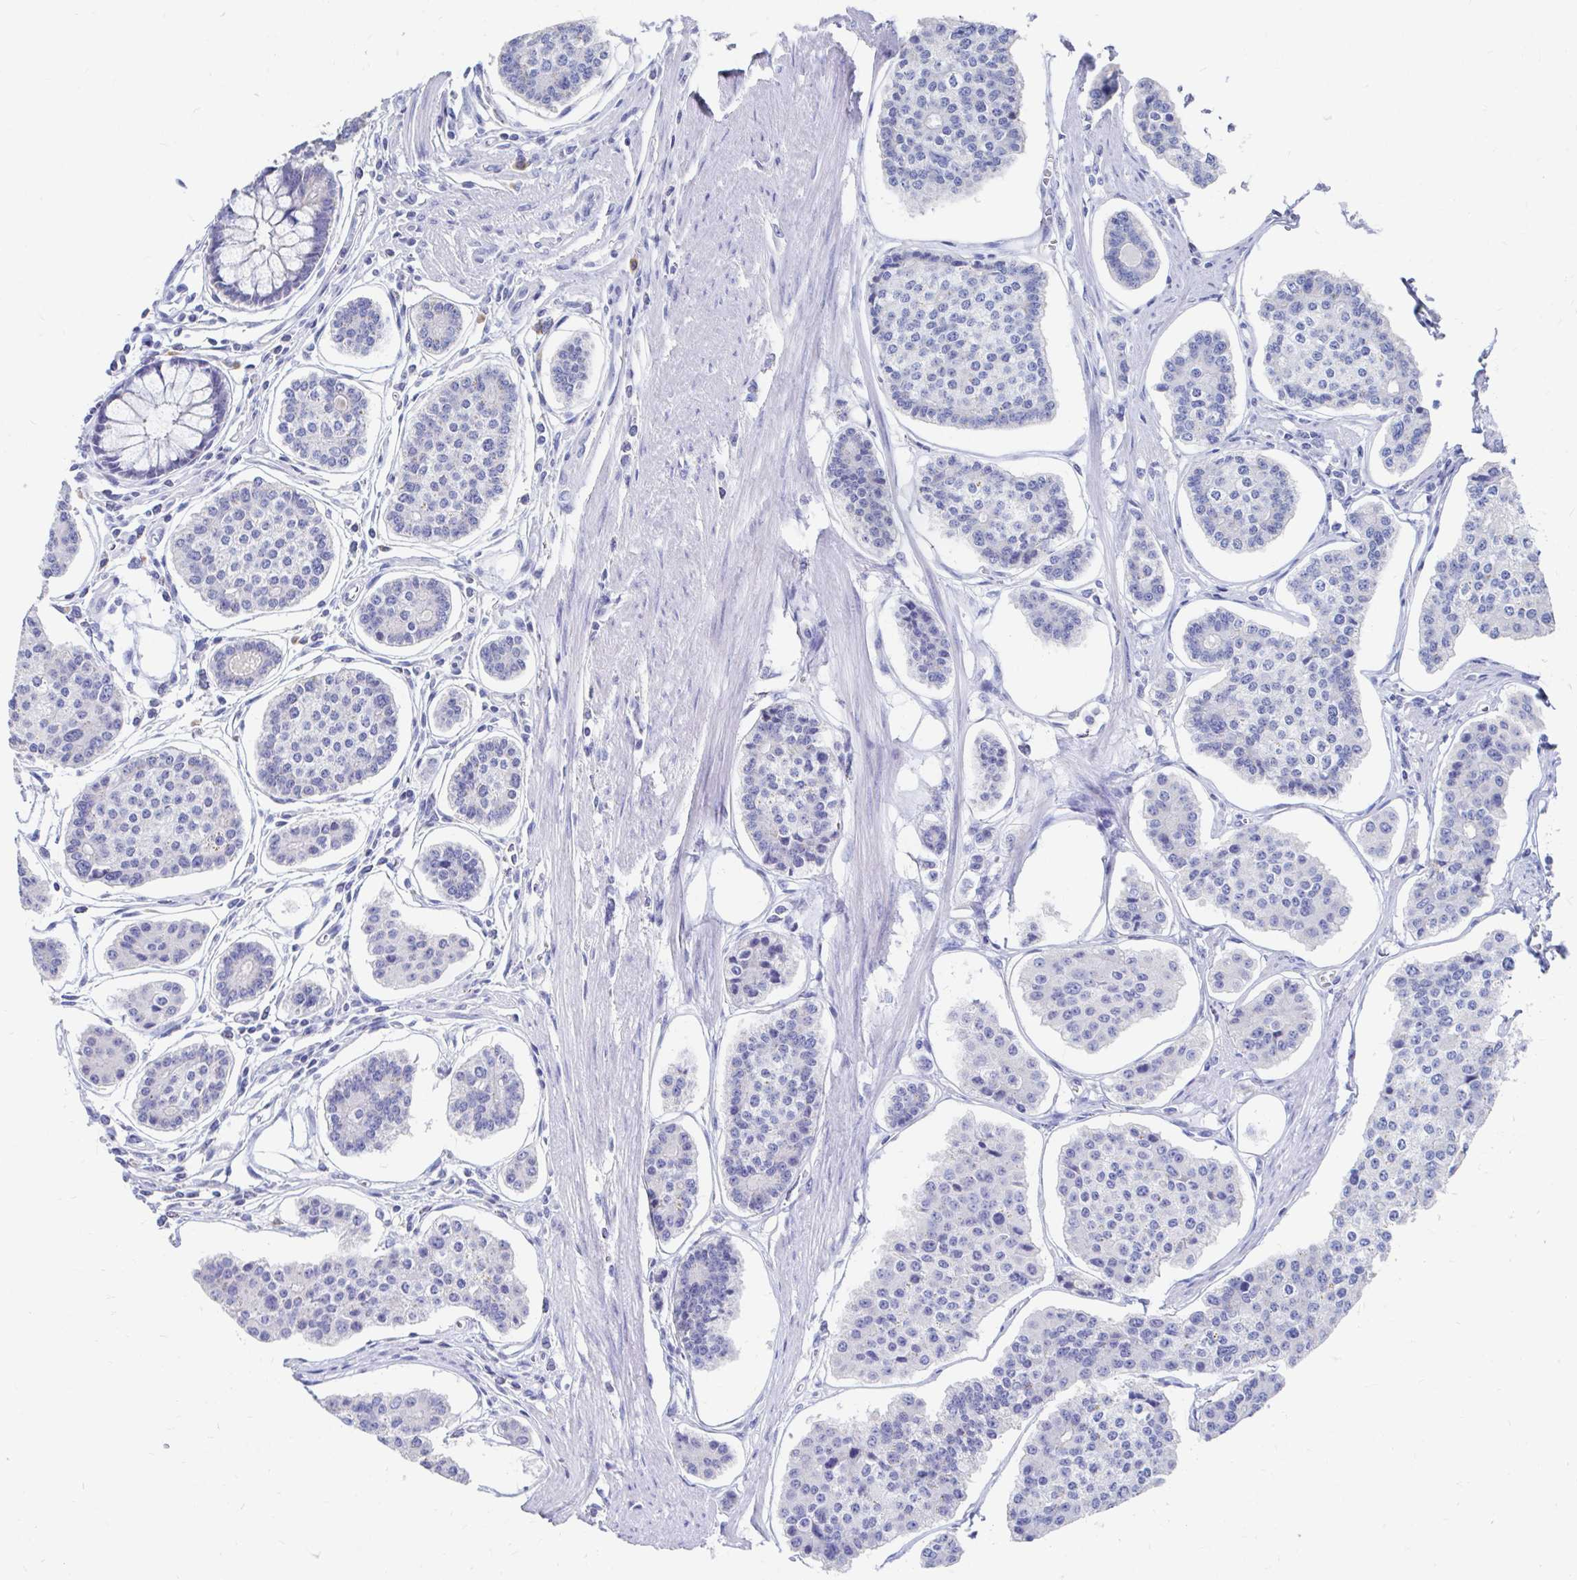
{"staining": {"intensity": "negative", "quantity": "none", "location": "none"}, "tissue": "carcinoid", "cell_type": "Tumor cells", "image_type": "cancer", "snomed": [{"axis": "morphology", "description": "Carcinoid, malignant, NOS"}, {"axis": "topography", "description": "Small intestine"}], "caption": "Carcinoid (malignant) was stained to show a protein in brown. There is no significant staining in tumor cells.", "gene": "LAMC3", "patient": {"sex": "female", "age": 65}}